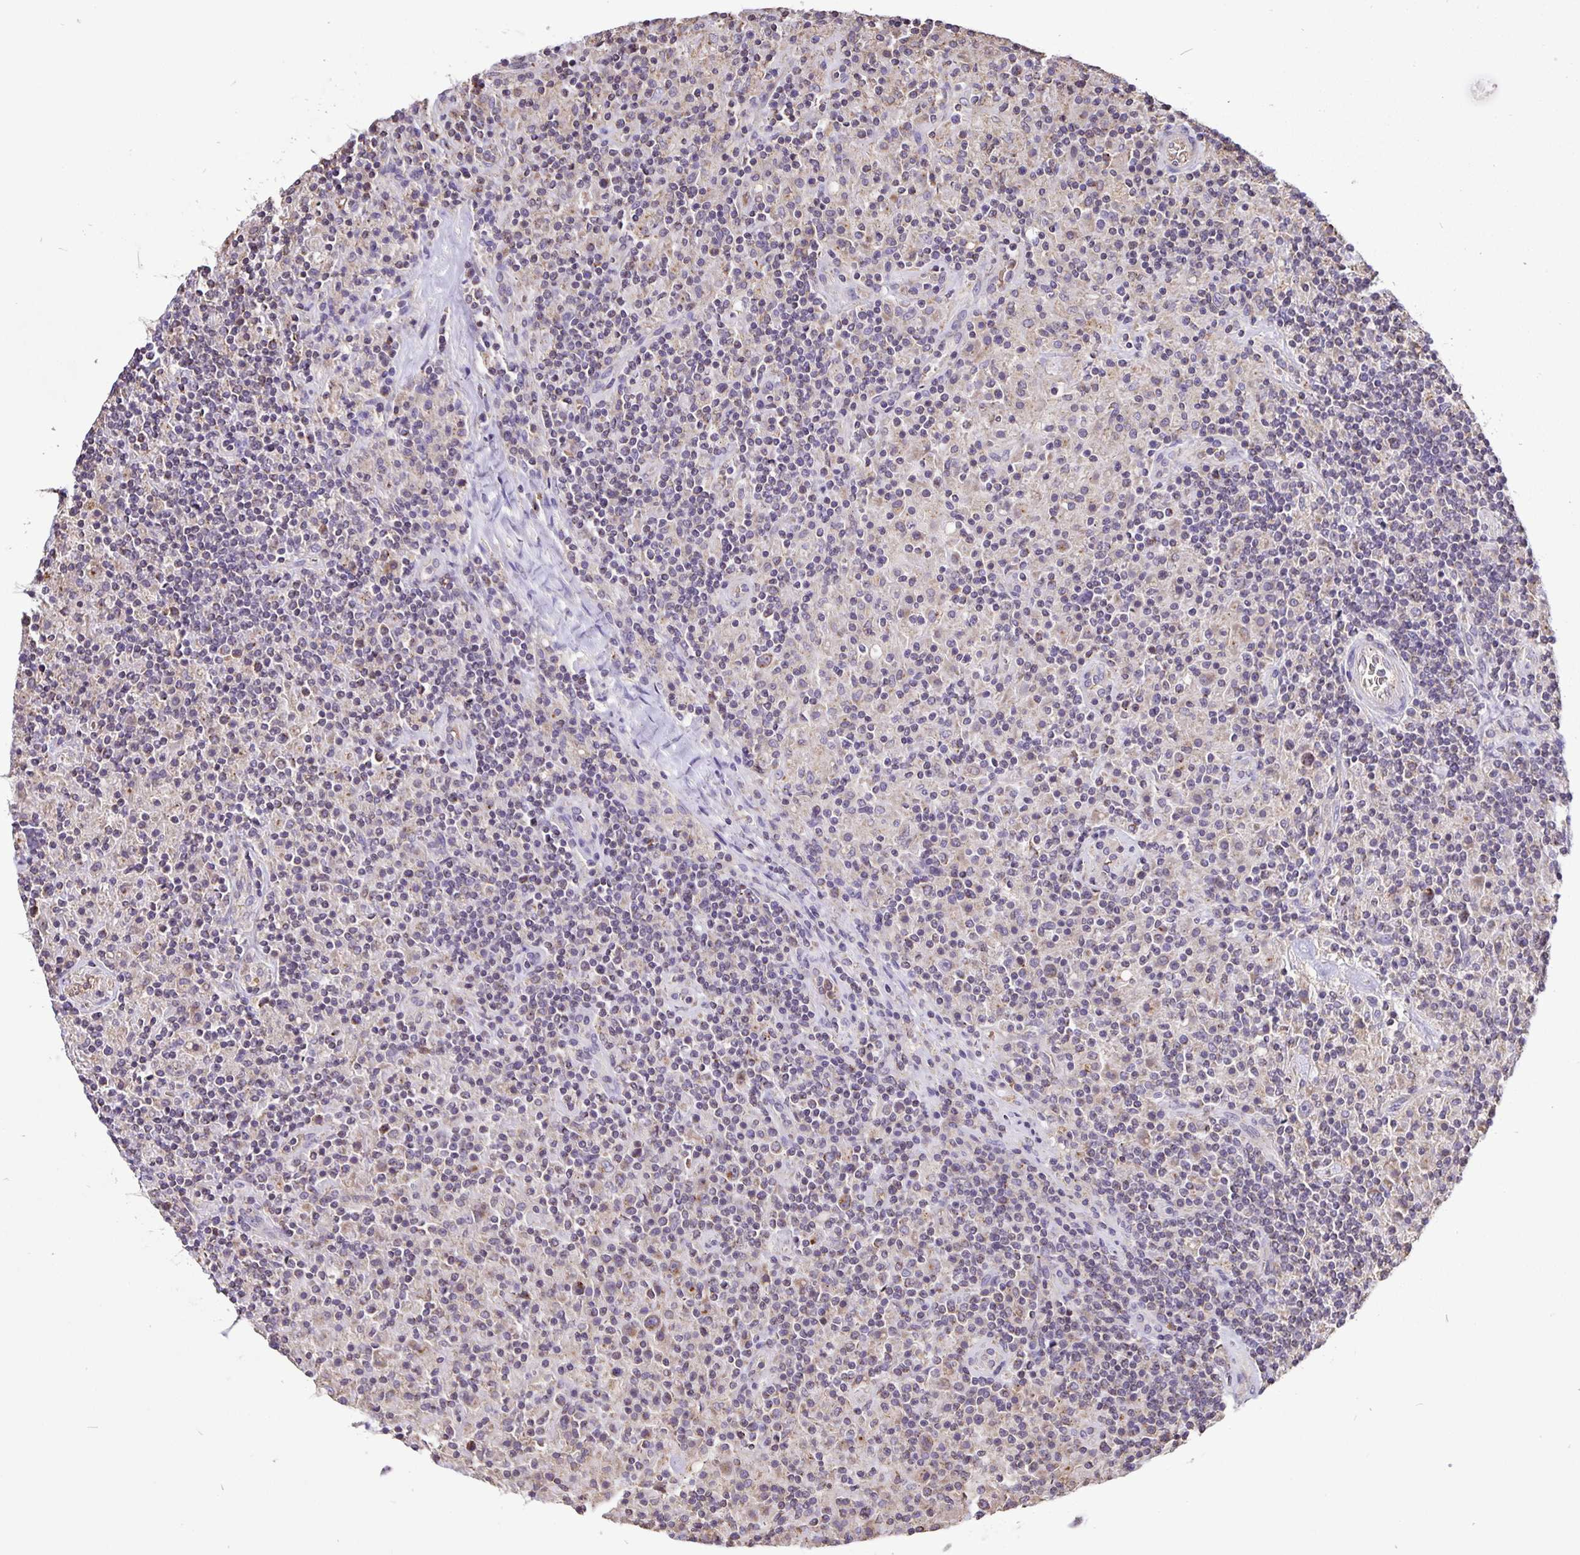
{"staining": {"intensity": "moderate", "quantity": "25%-75%", "location": "cytoplasmic/membranous"}, "tissue": "lymphoma", "cell_type": "Tumor cells", "image_type": "cancer", "snomed": [{"axis": "morphology", "description": "Hodgkin's disease, NOS"}, {"axis": "topography", "description": "Lymph node"}], "caption": "A micrograph of Hodgkin's disease stained for a protein displays moderate cytoplasmic/membranous brown staining in tumor cells. (DAB = brown stain, brightfield microscopy at high magnification).", "gene": "TMEM71", "patient": {"sex": "male", "age": 70}}